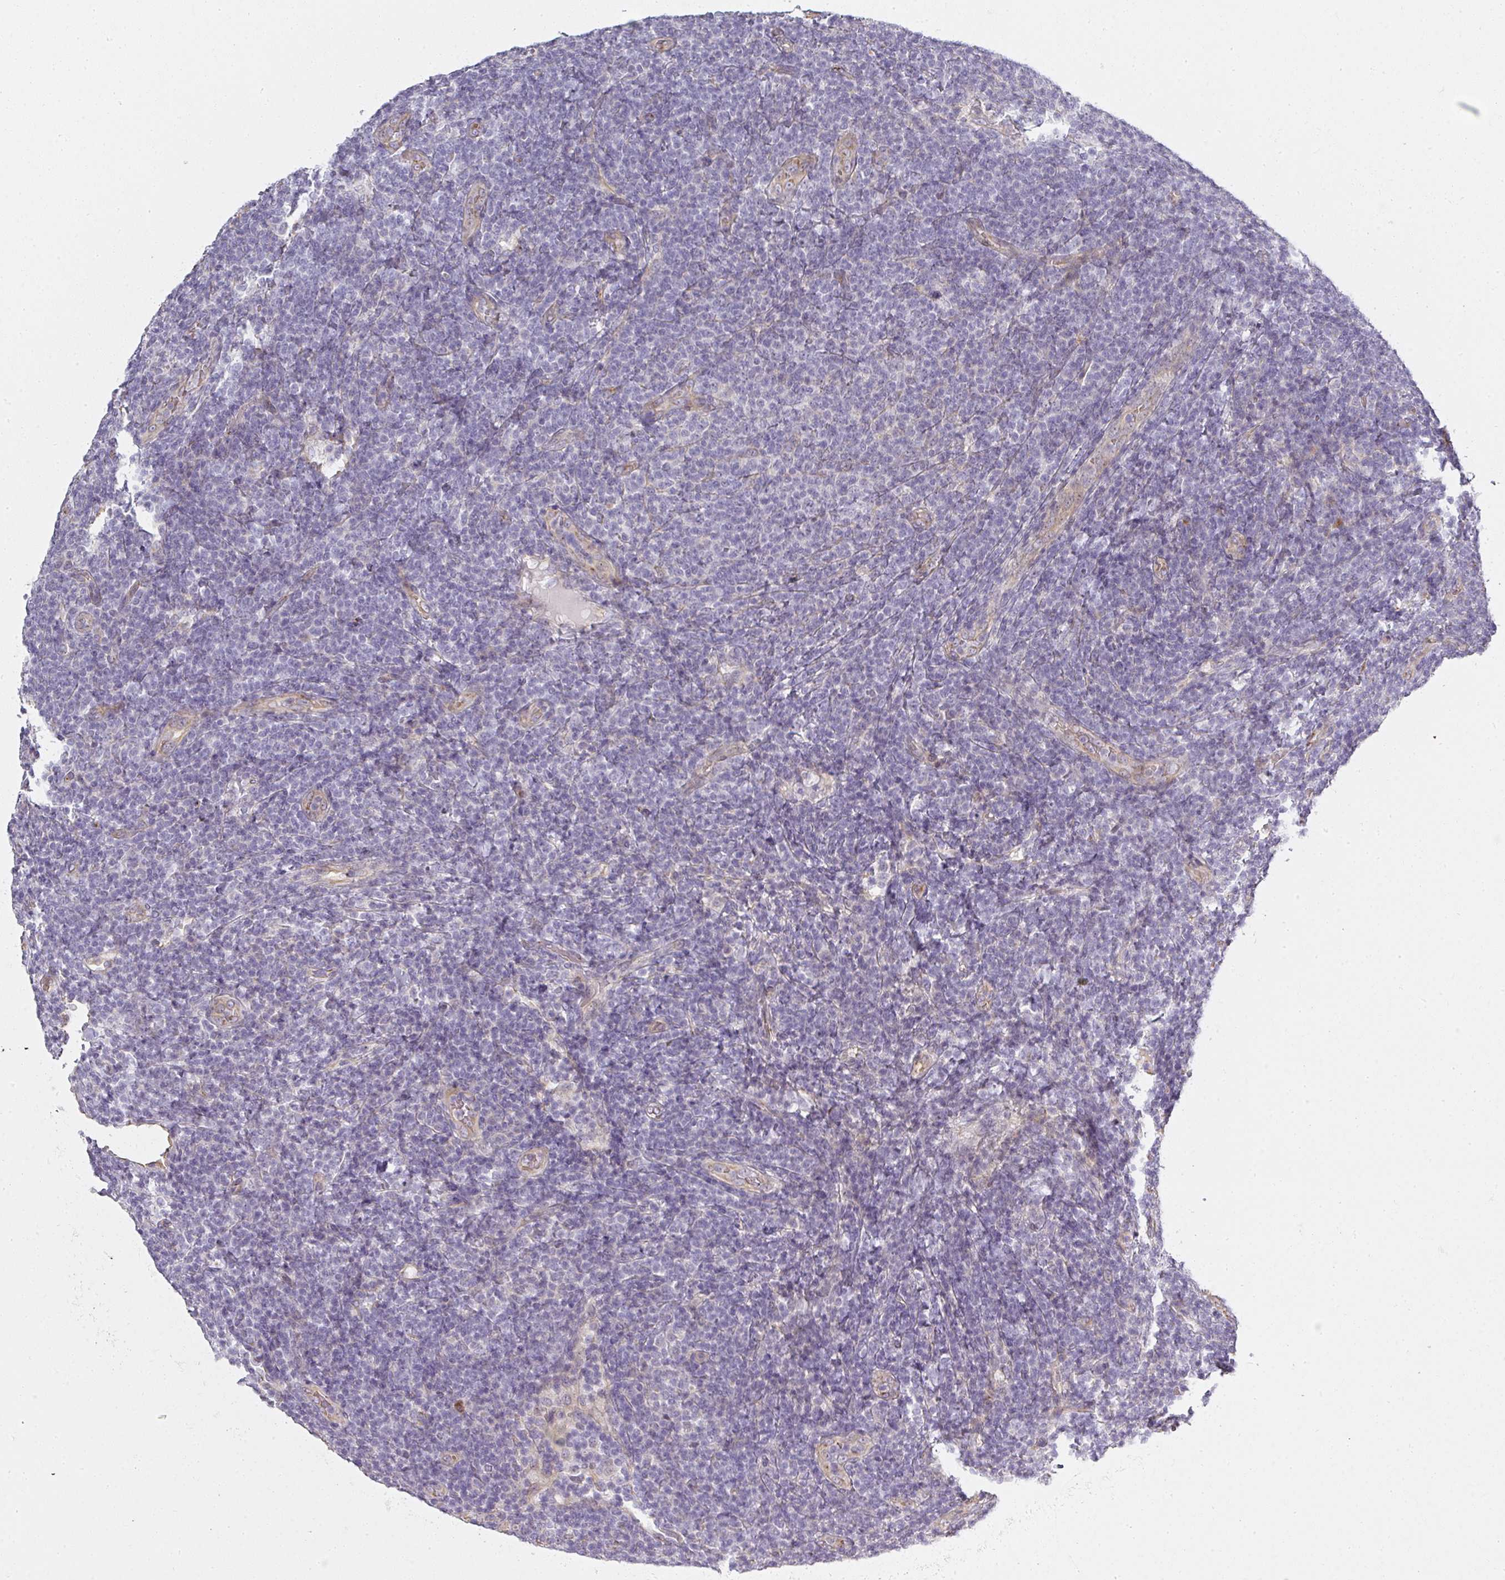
{"staining": {"intensity": "negative", "quantity": "none", "location": "none"}, "tissue": "lymphoma", "cell_type": "Tumor cells", "image_type": "cancer", "snomed": [{"axis": "morphology", "description": "Malignant lymphoma, non-Hodgkin's type, Low grade"}, {"axis": "topography", "description": "Lymph node"}], "caption": "There is no significant staining in tumor cells of lymphoma.", "gene": "ATP8B2", "patient": {"sex": "male", "age": 66}}